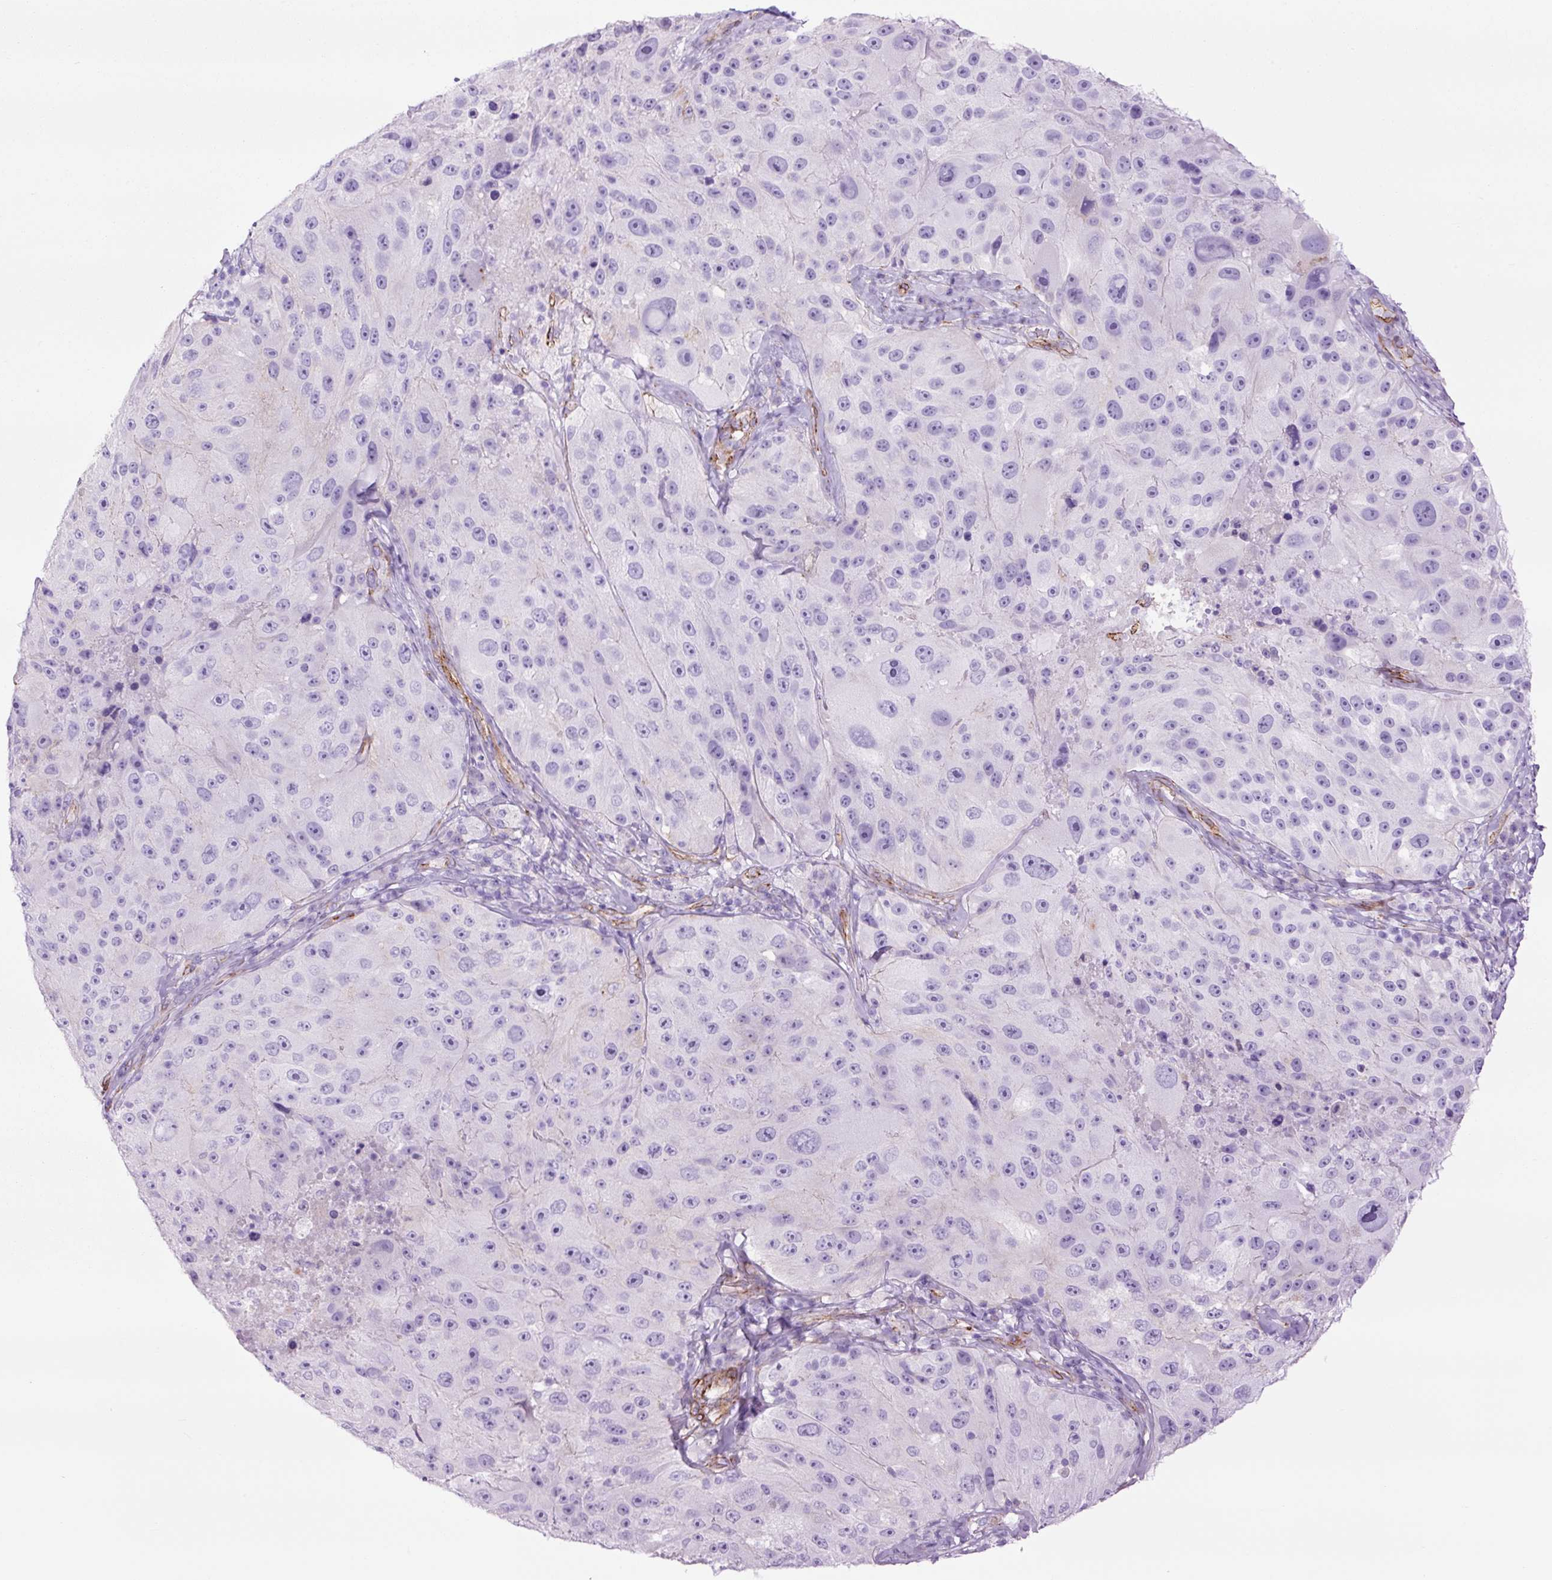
{"staining": {"intensity": "negative", "quantity": "none", "location": "none"}, "tissue": "melanoma", "cell_type": "Tumor cells", "image_type": "cancer", "snomed": [{"axis": "morphology", "description": "Malignant melanoma, Metastatic site"}, {"axis": "topography", "description": "Lymph node"}], "caption": "This micrograph is of melanoma stained with immunohistochemistry (IHC) to label a protein in brown with the nuclei are counter-stained blue. There is no expression in tumor cells.", "gene": "CAV1", "patient": {"sex": "male", "age": 62}}